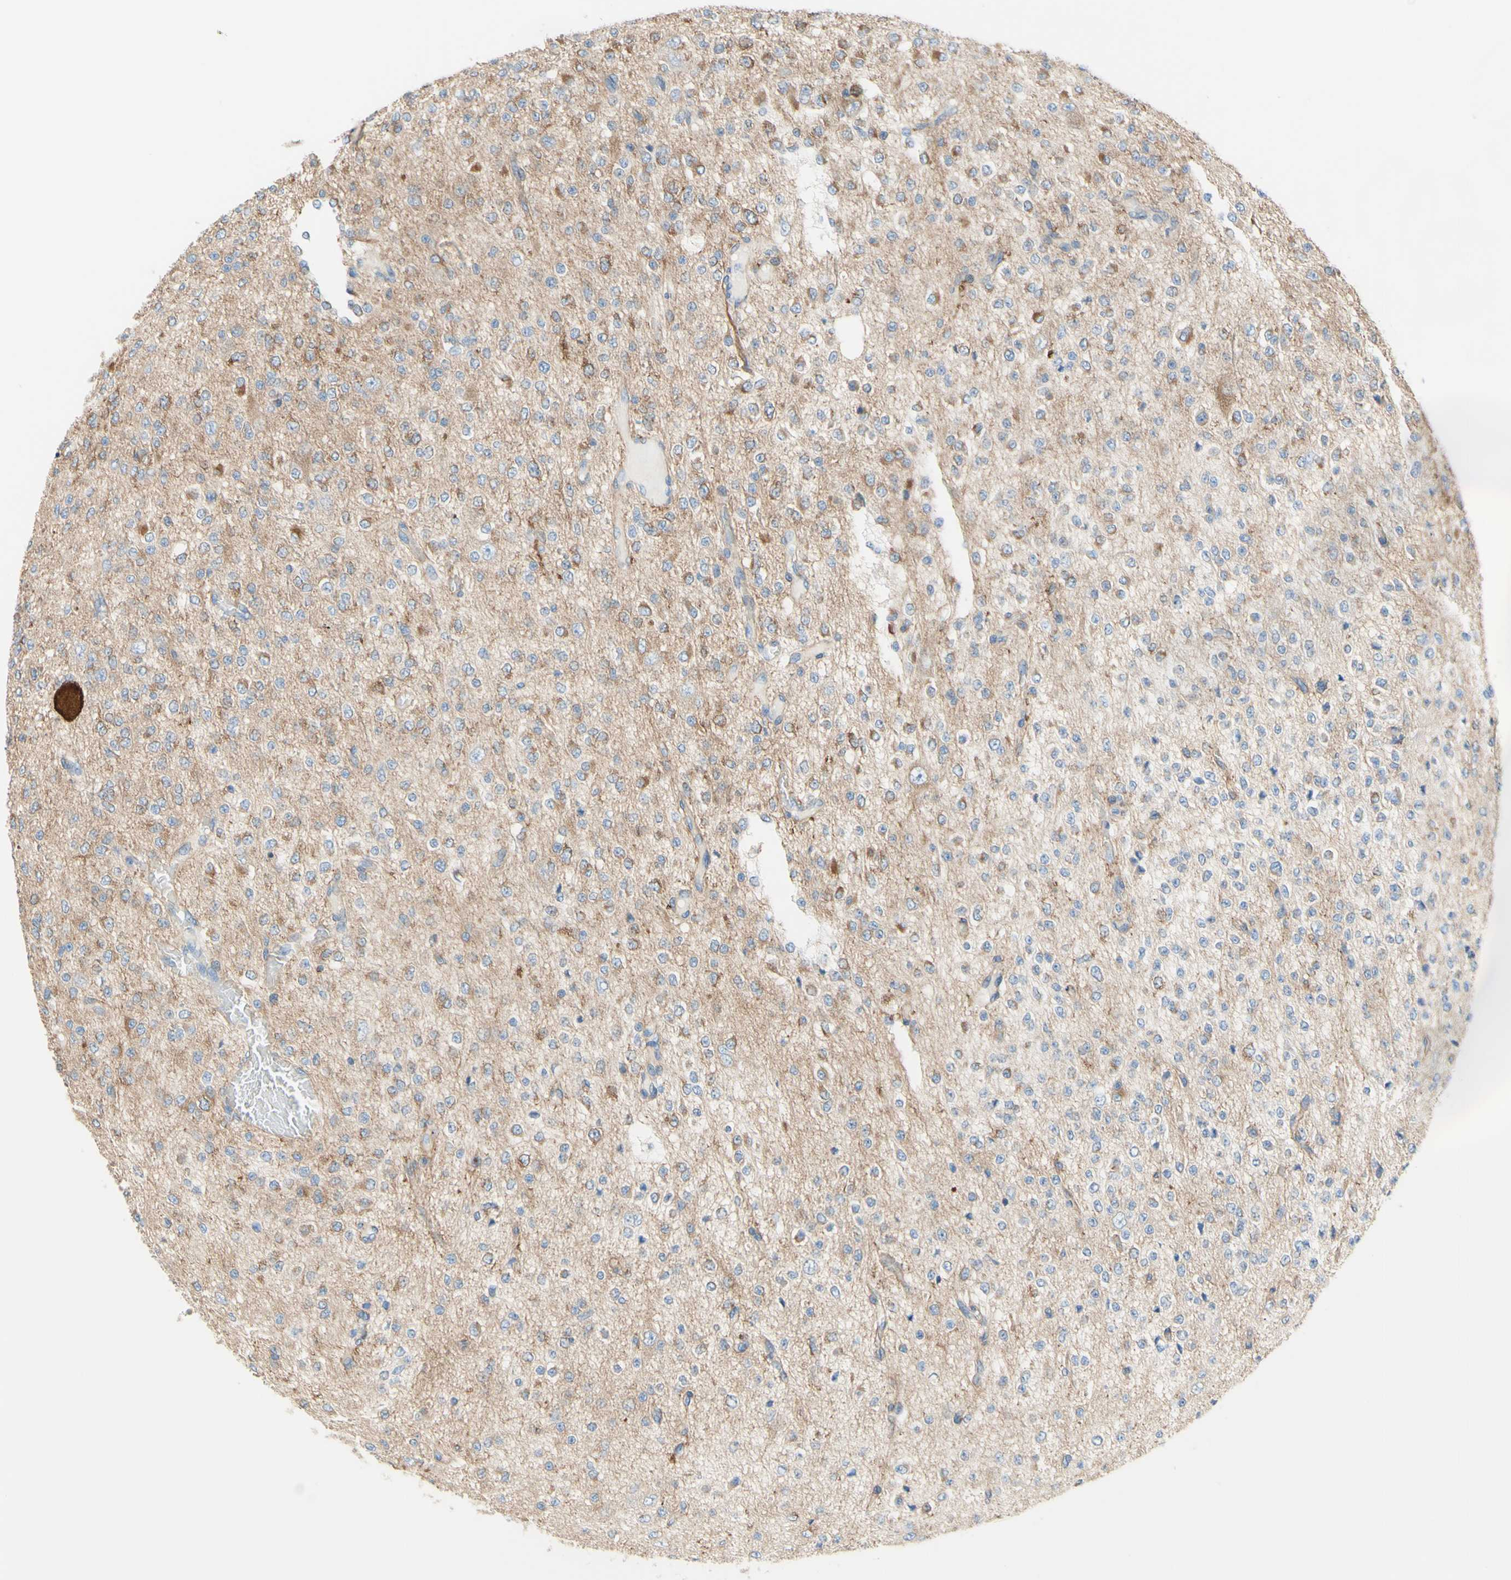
{"staining": {"intensity": "moderate", "quantity": "<25%", "location": "cytoplasmic/membranous"}, "tissue": "glioma", "cell_type": "Tumor cells", "image_type": "cancer", "snomed": [{"axis": "morphology", "description": "Glioma, malignant, Low grade"}, {"axis": "topography", "description": "Brain"}], "caption": "A histopathology image showing moderate cytoplasmic/membranous positivity in approximately <25% of tumor cells in glioma, as visualized by brown immunohistochemical staining.", "gene": "RETREG2", "patient": {"sex": "male", "age": 38}}